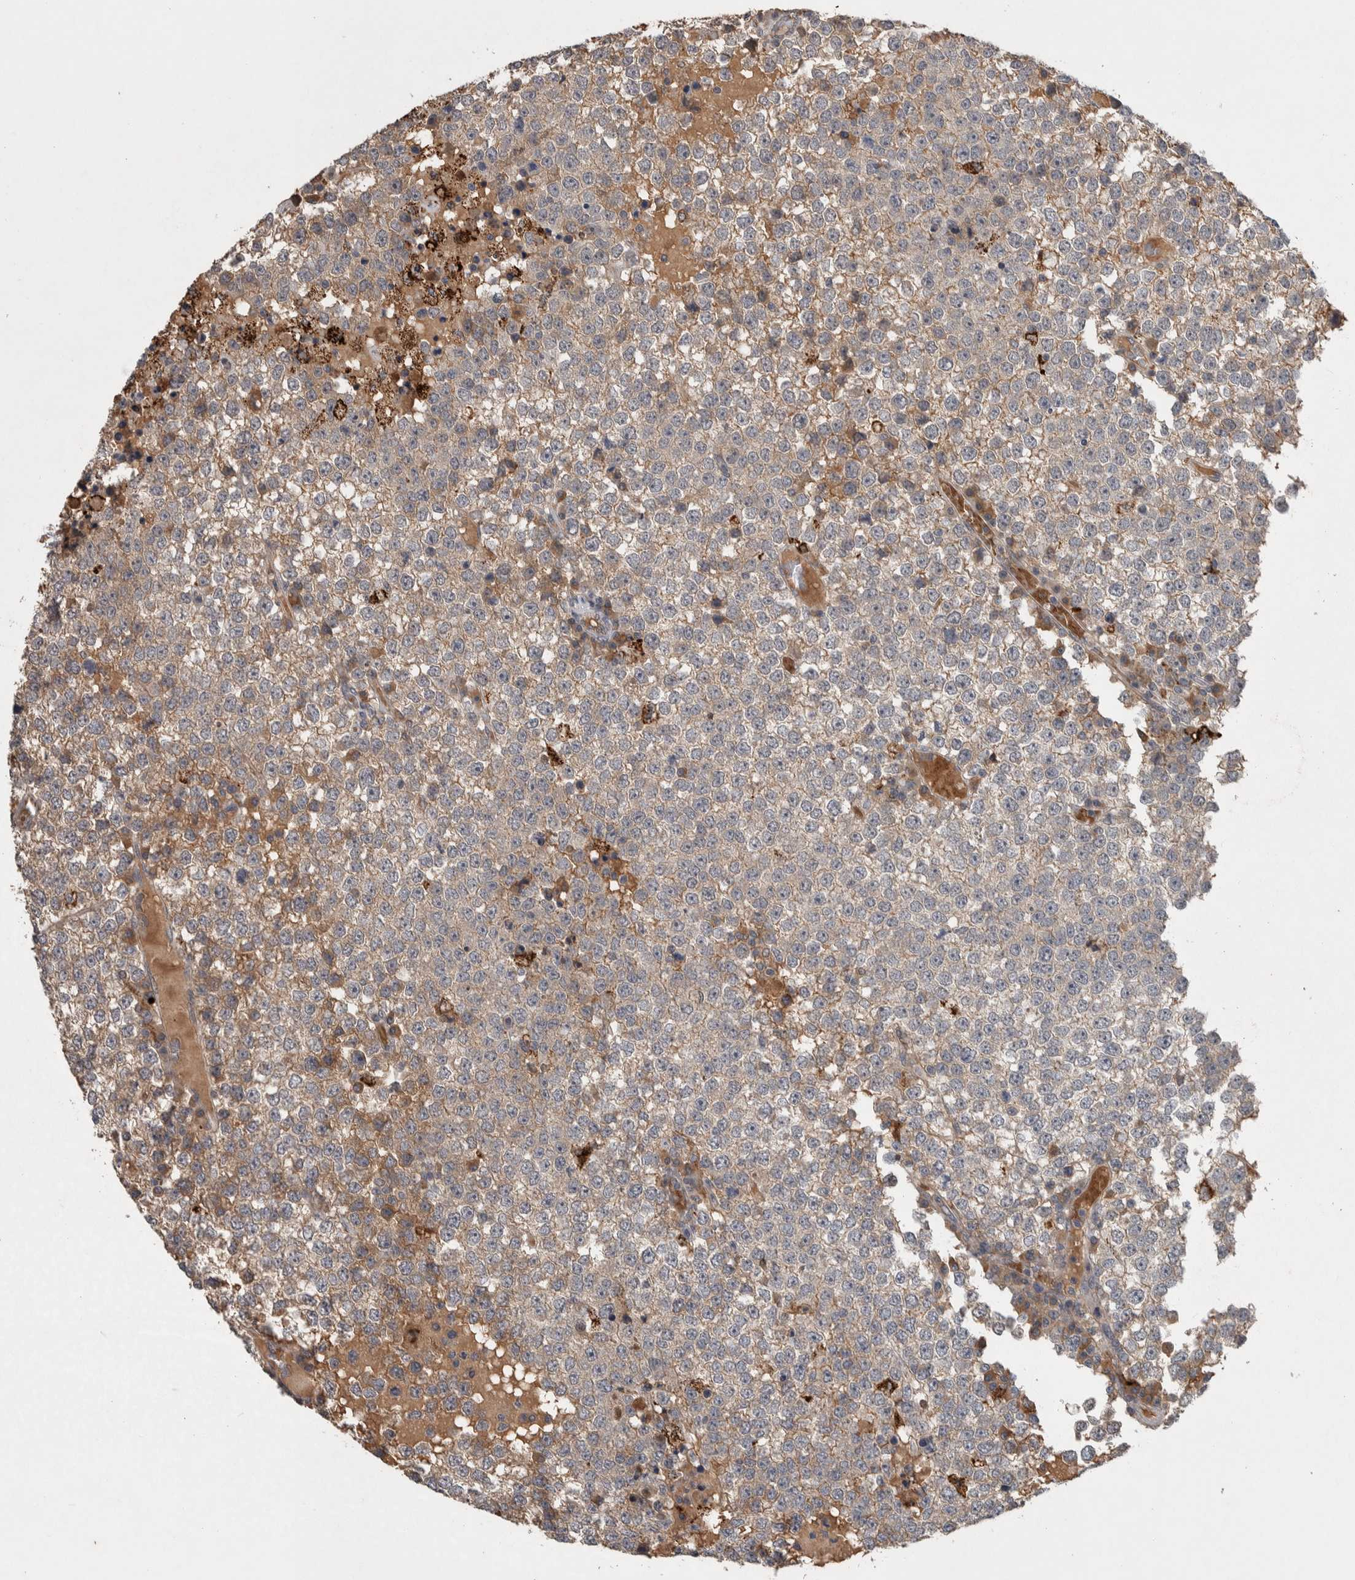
{"staining": {"intensity": "weak", "quantity": ">75%", "location": "cytoplasmic/membranous"}, "tissue": "testis cancer", "cell_type": "Tumor cells", "image_type": "cancer", "snomed": [{"axis": "morphology", "description": "Seminoma, NOS"}, {"axis": "topography", "description": "Testis"}], "caption": "Testis cancer stained for a protein reveals weak cytoplasmic/membranous positivity in tumor cells. (brown staining indicates protein expression, while blue staining denotes nuclei).", "gene": "CHRM3", "patient": {"sex": "male", "age": 65}}